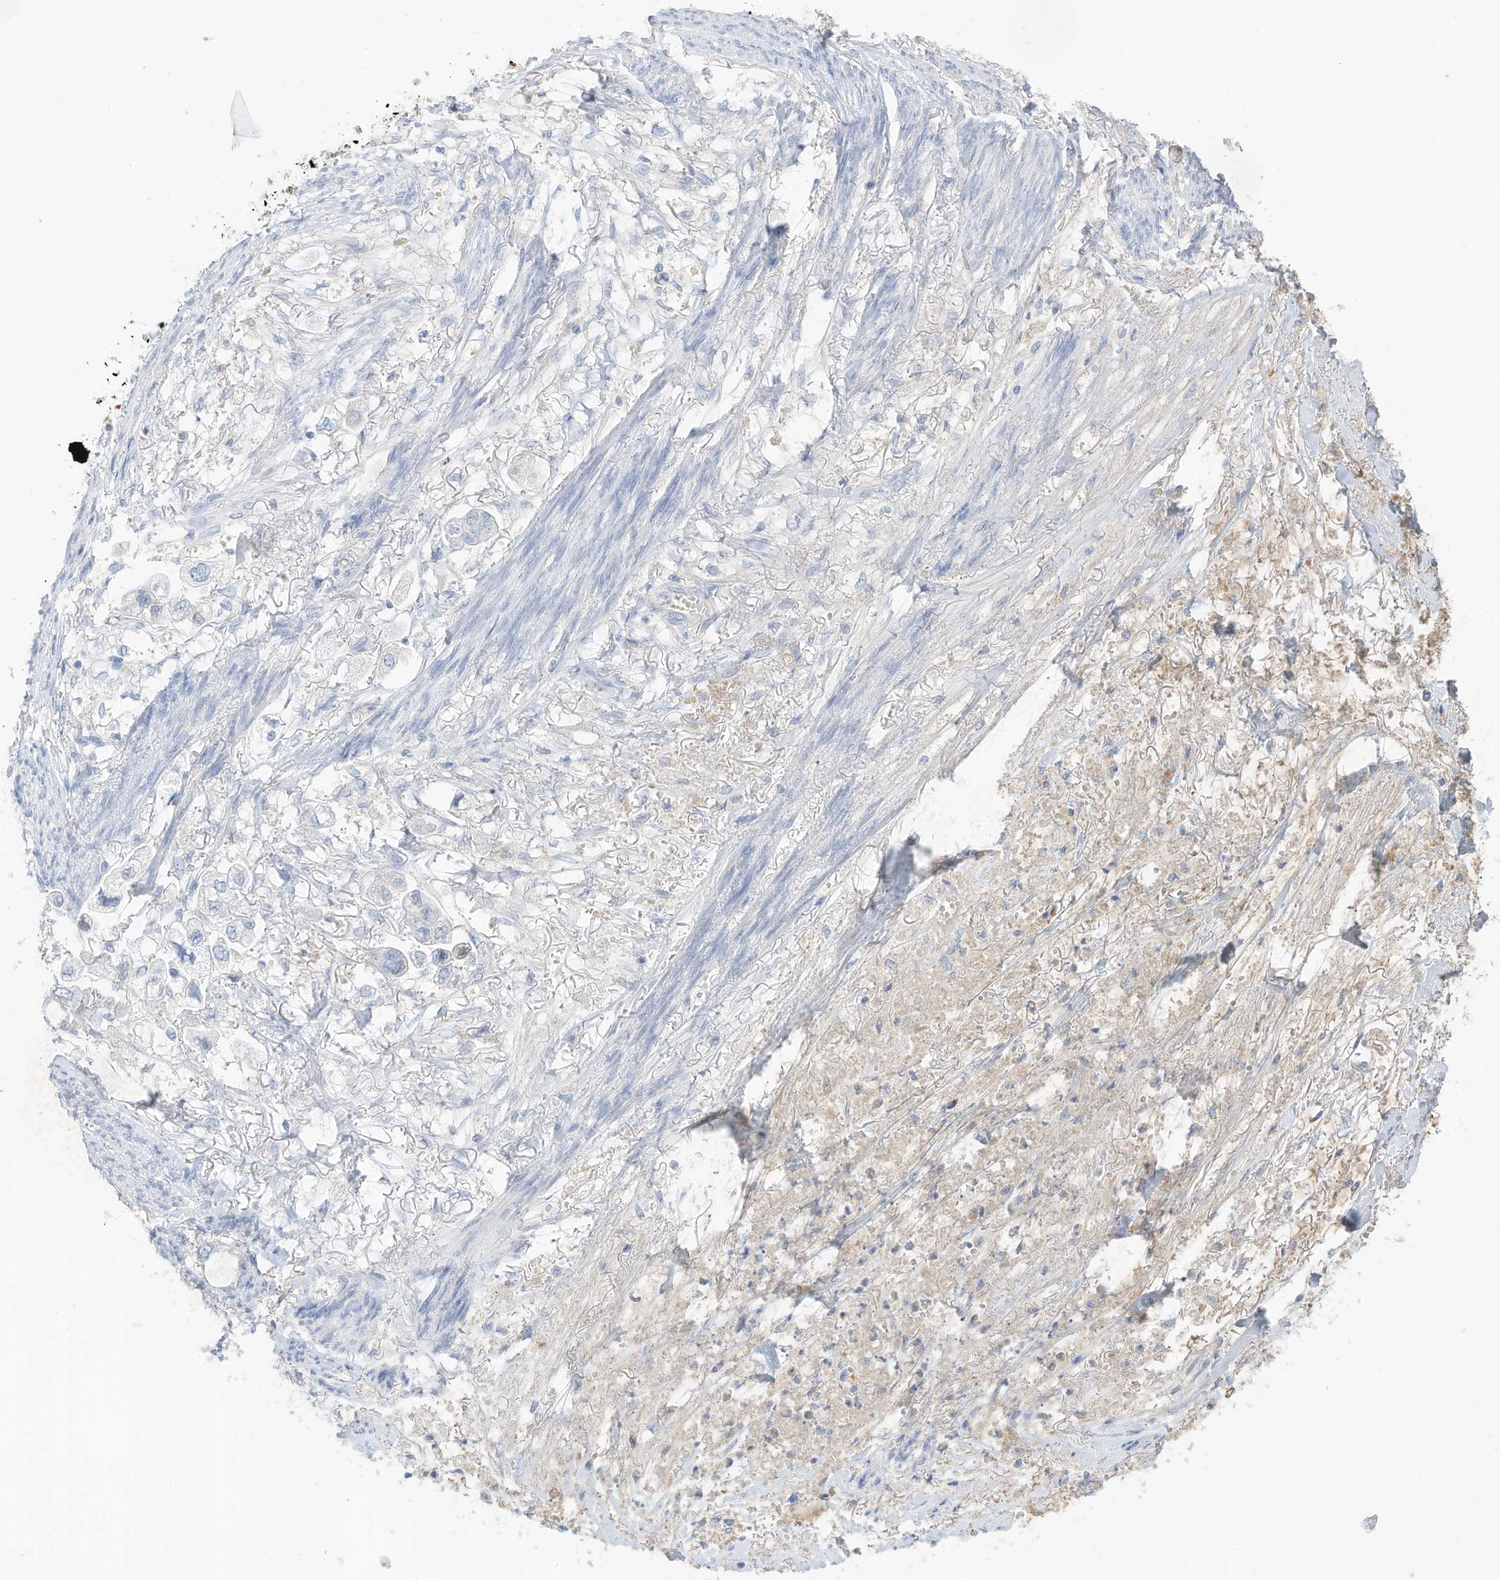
{"staining": {"intensity": "negative", "quantity": "none", "location": "none"}, "tissue": "stomach cancer", "cell_type": "Tumor cells", "image_type": "cancer", "snomed": [{"axis": "morphology", "description": "Adenocarcinoma, NOS"}, {"axis": "topography", "description": "Stomach"}], "caption": "An immunohistochemistry photomicrograph of adenocarcinoma (stomach) is shown. There is no staining in tumor cells of adenocarcinoma (stomach).", "gene": "HSD17B13", "patient": {"sex": "male", "age": 62}}